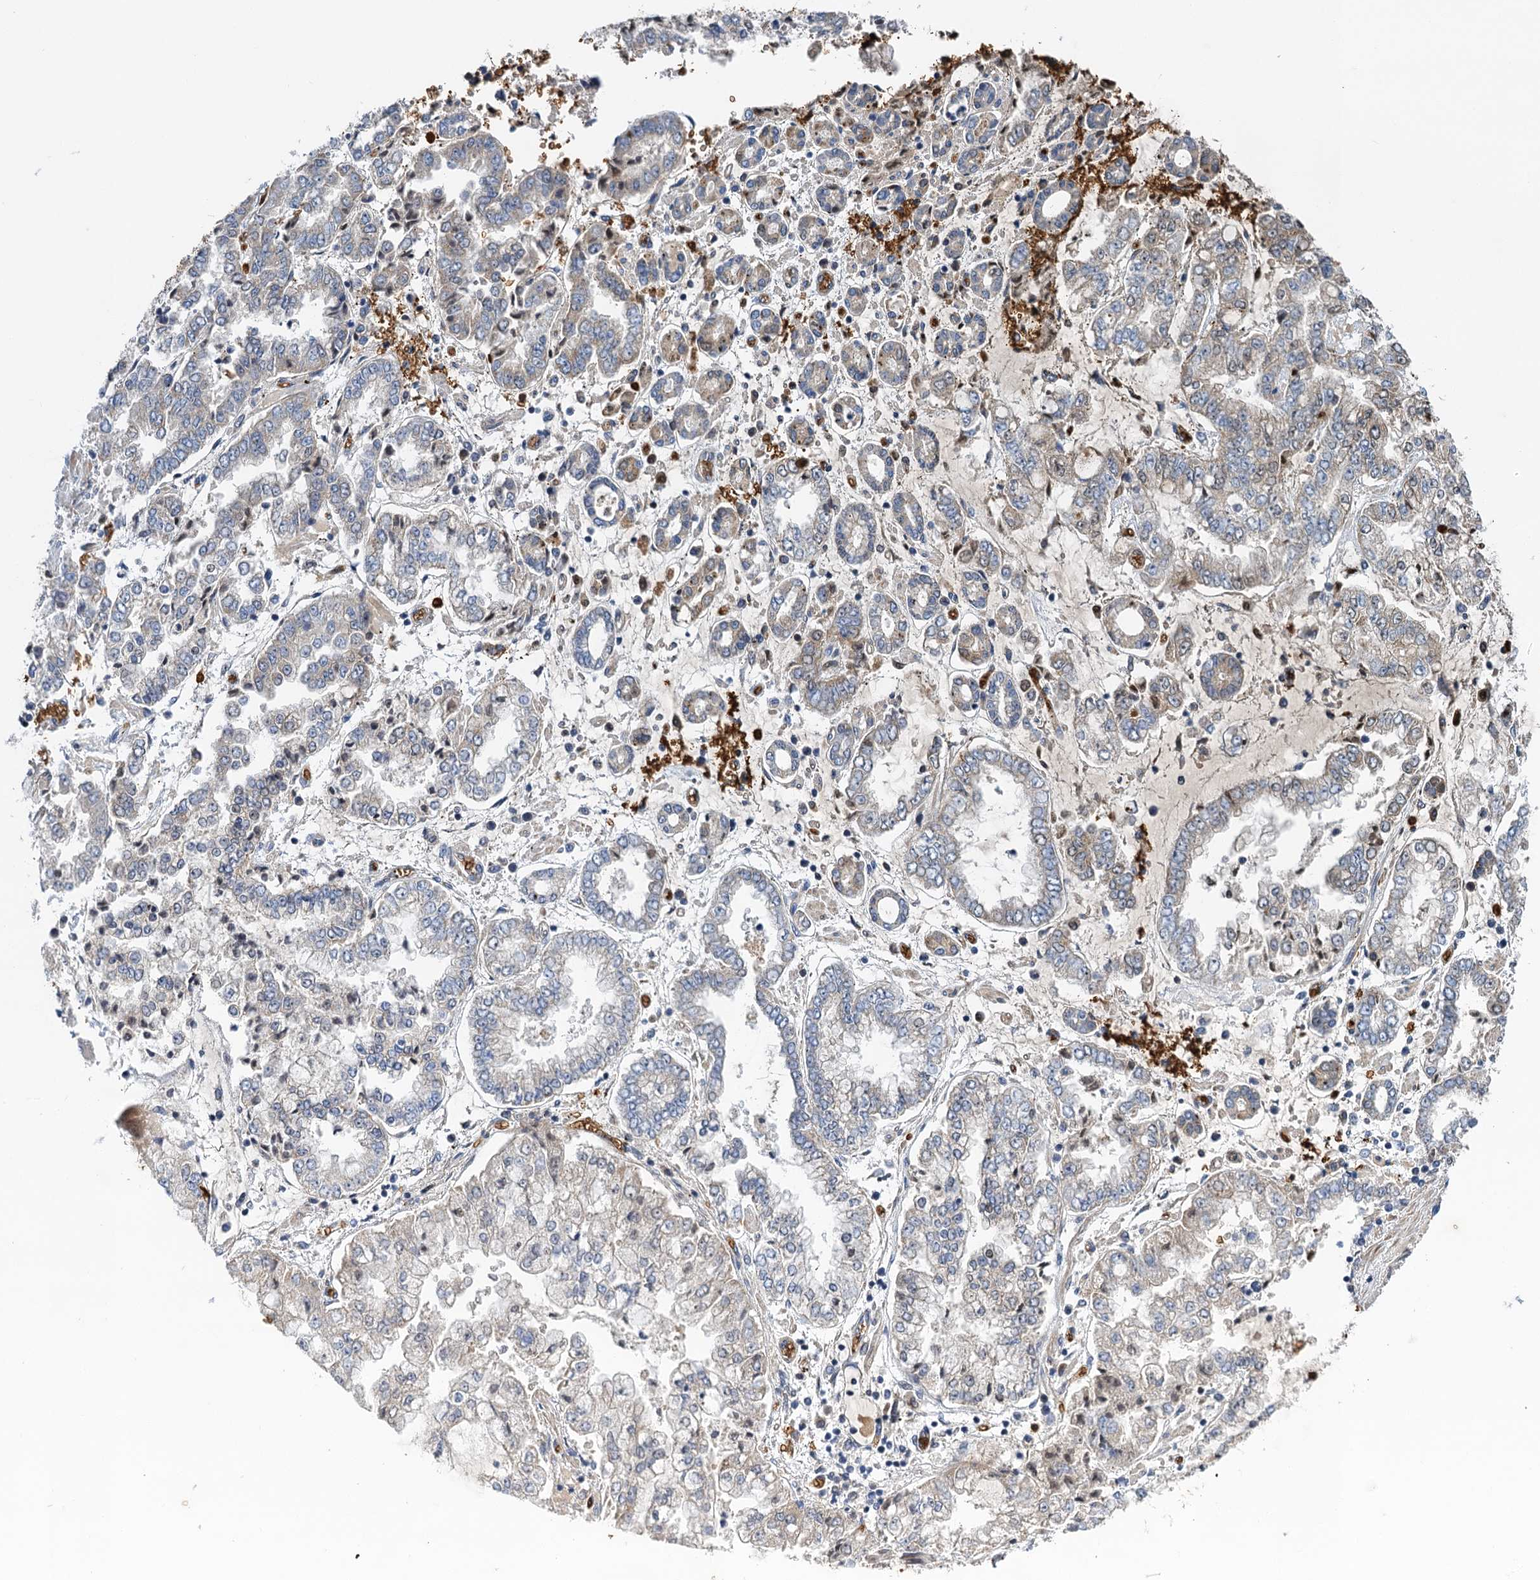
{"staining": {"intensity": "negative", "quantity": "none", "location": "none"}, "tissue": "stomach cancer", "cell_type": "Tumor cells", "image_type": "cancer", "snomed": [{"axis": "morphology", "description": "Adenocarcinoma, NOS"}, {"axis": "topography", "description": "Stomach"}], "caption": "Immunohistochemical staining of human stomach cancer reveals no significant positivity in tumor cells.", "gene": "BCS1L", "patient": {"sex": "male", "age": 76}}